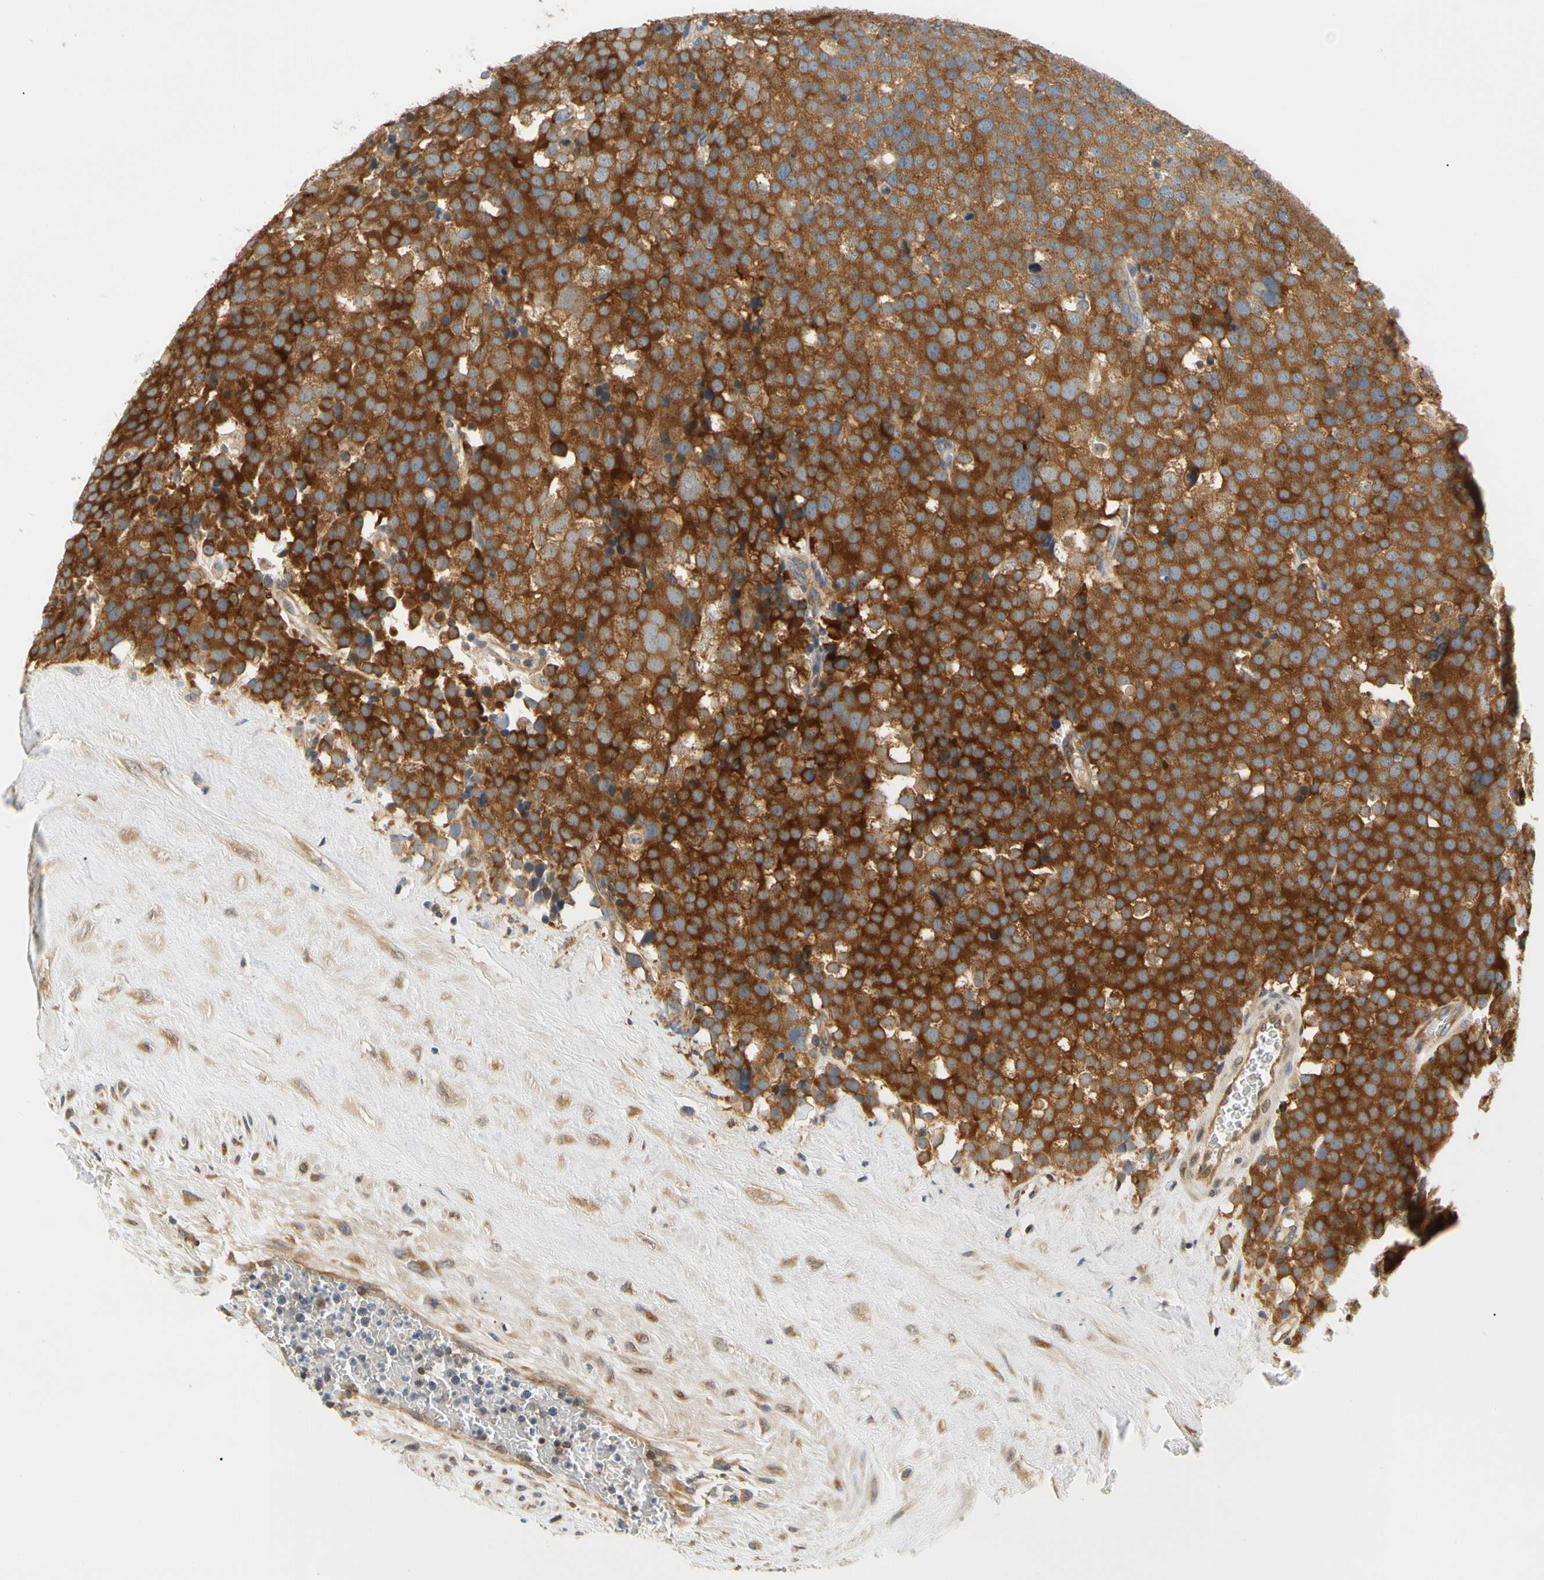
{"staining": {"intensity": "strong", "quantity": ">75%", "location": "cytoplasmic/membranous"}, "tissue": "testis cancer", "cell_type": "Tumor cells", "image_type": "cancer", "snomed": [{"axis": "morphology", "description": "Seminoma, NOS"}, {"axis": "topography", "description": "Testis"}], "caption": "Immunohistochemistry (DAB) staining of testis seminoma shows strong cytoplasmic/membranous protein positivity in approximately >75% of tumor cells. (Brightfield microscopy of DAB IHC at high magnification).", "gene": "LRRC47", "patient": {"sex": "male", "age": 71}}